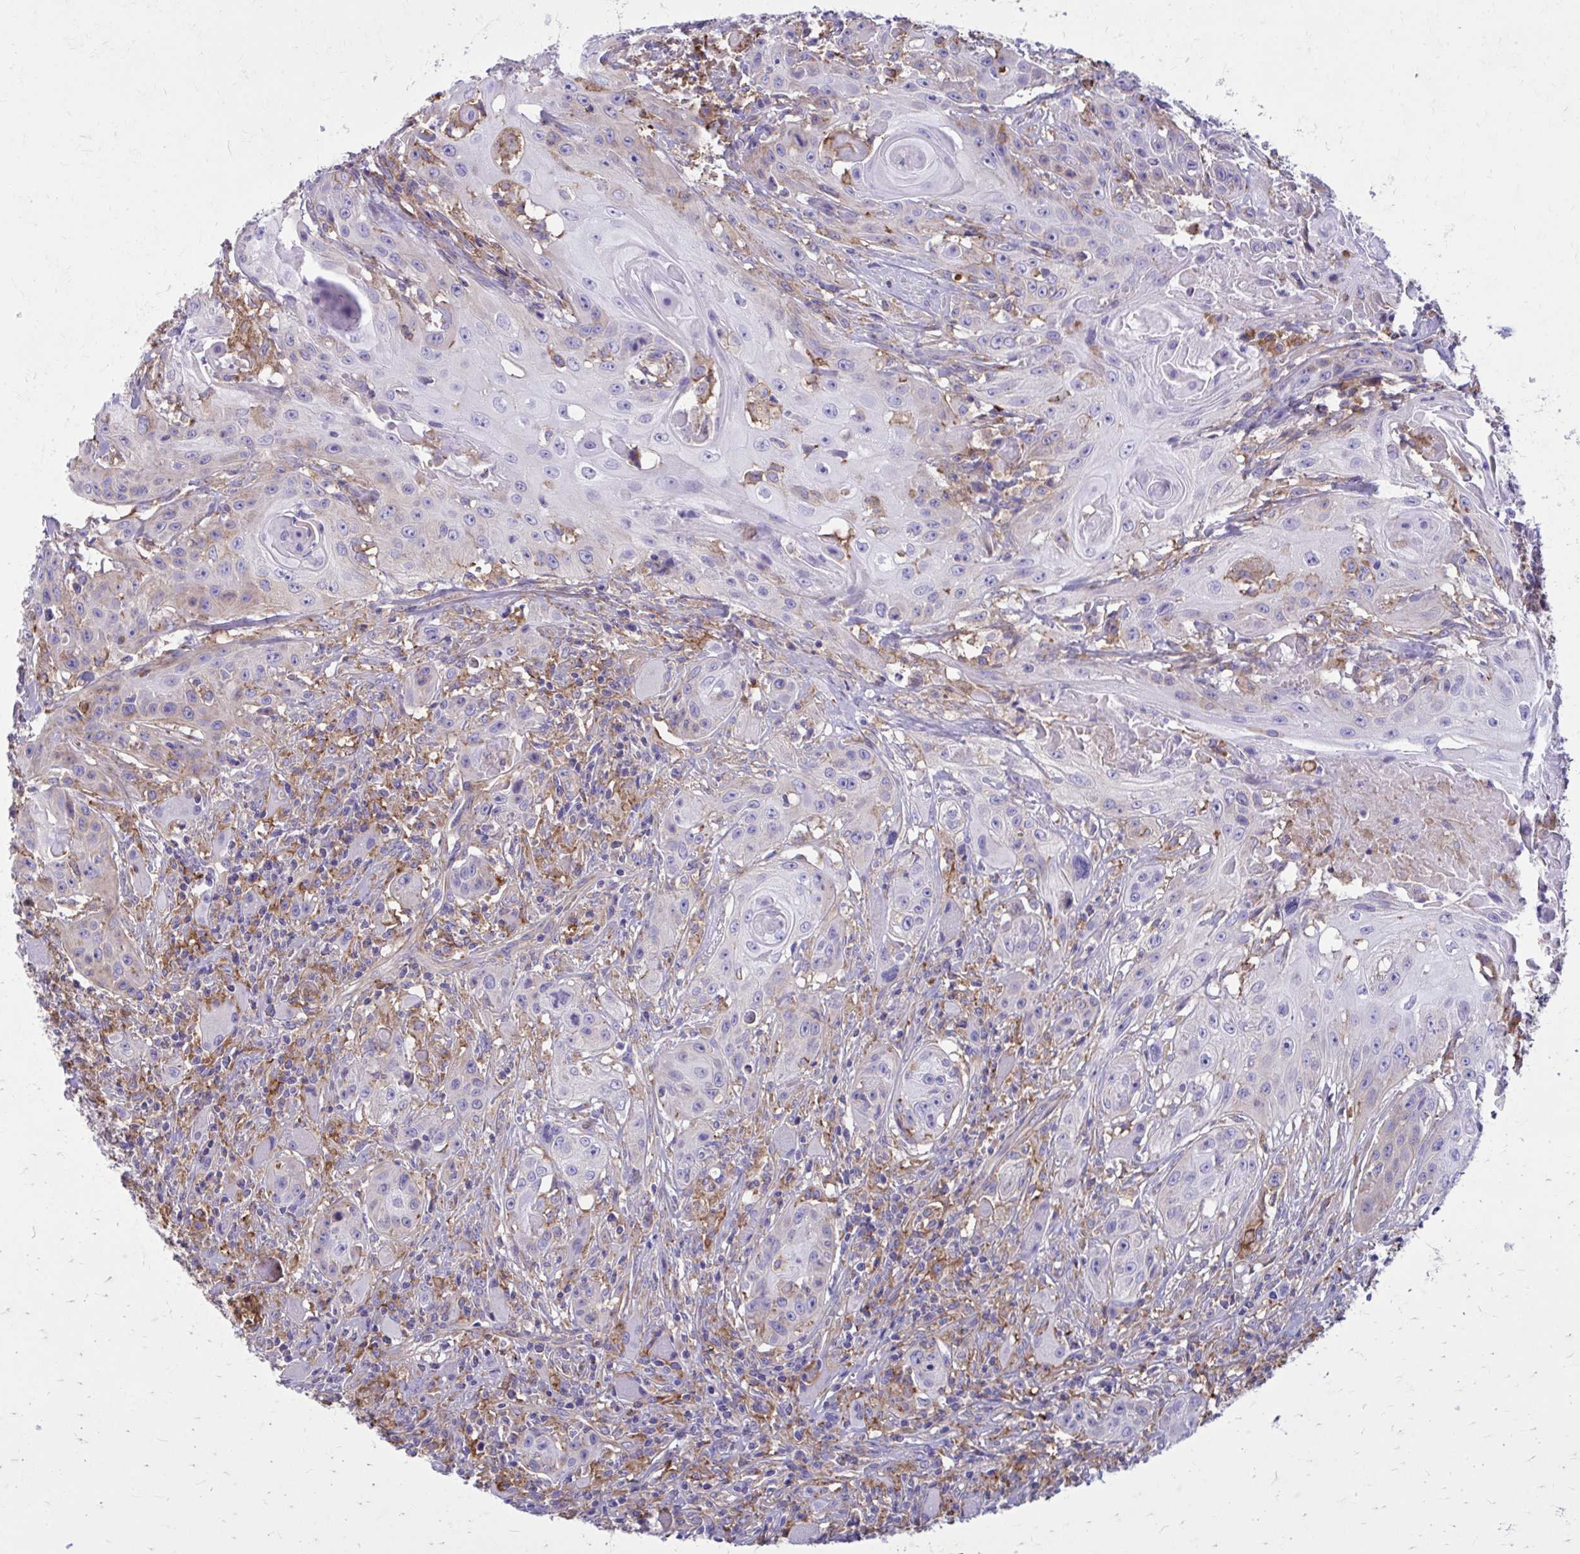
{"staining": {"intensity": "weak", "quantity": "<25%", "location": "cytoplasmic/membranous"}, "tissue": "head and neck cancer", "cell_type": "Tumor cells", "image_type": "cancer", "snomed": [{"axis": "morphology", "description": "Squamous cell carcinoma, NOS"}, {"axis": "topography", "description": "Oral tissue"}, {"axis": "topography", "description": "Head-Neck"}, {"axis": "topography", "description": "Neck, NOS"}], "caption": "DAB immunohistochemical staining of head and neck cancer (squamous cell carcinoma) demonstrates no significant expression in tumor cells.", "gene": "CLTA", "patient": {"sex": "female", "age": 55}}